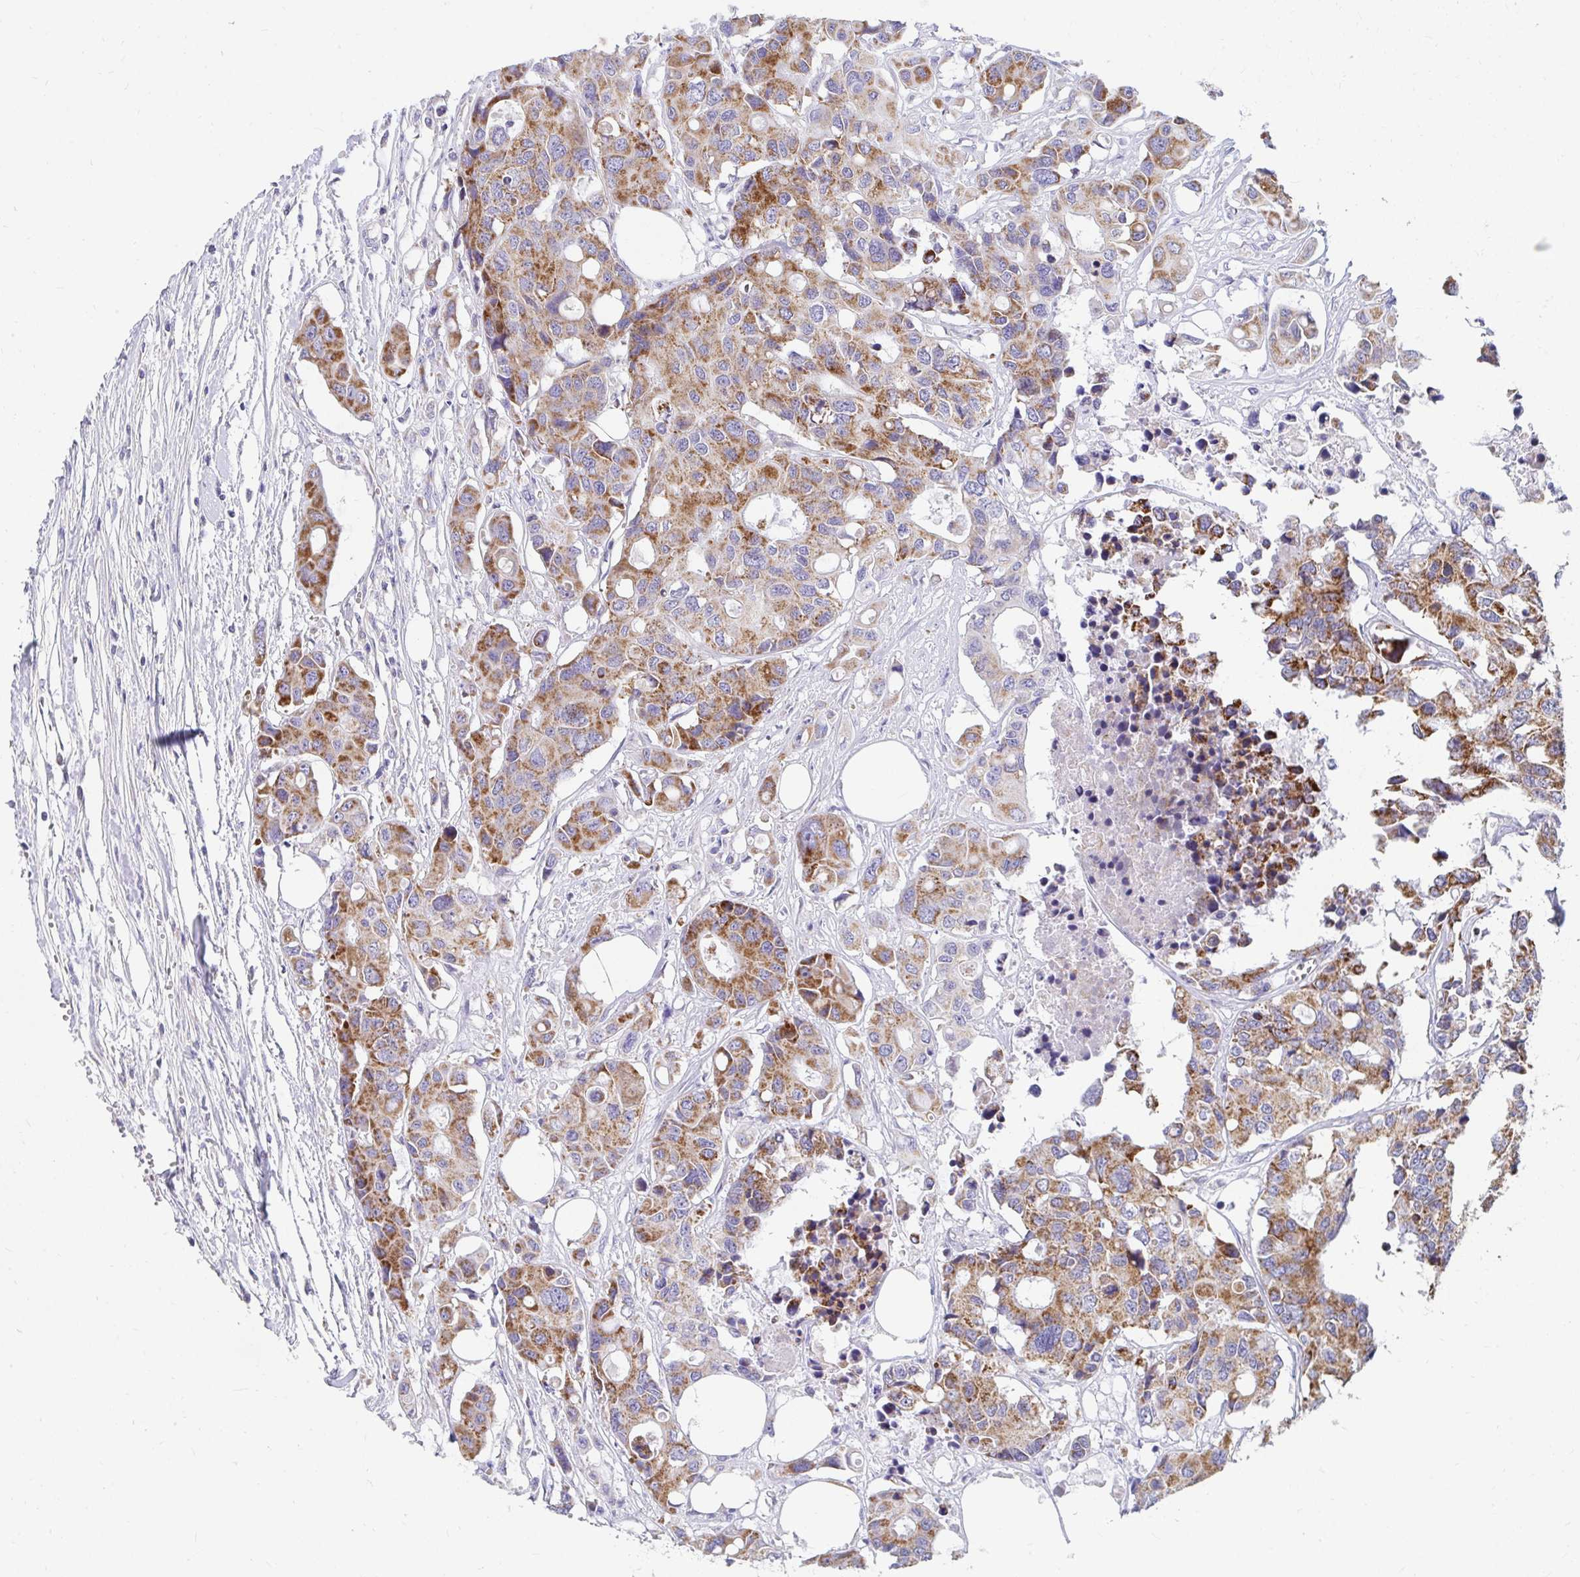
{"staining": {"intensity": "moderate", "quantity": ">75%", "location": "cytoplasmic/membranous"}, "tissue": "colorectal cancer", "cell_type": "Tumor cells", "image_type": "cancer", "snomed": [{"axis": "morphology", "description": "Adenocarcinoma, NOS"}, {"axis": "topography", "description": "Colon"}], "caption": "The histopathology image demonstrates staining of colorectal cancer (adenocarcinoma), revealing moderate cytoplasmic/membranous protein staining (brown color) within tumor cells.", "gene": "EXOC5", "patient": {"sex": "male", "age": 77}}